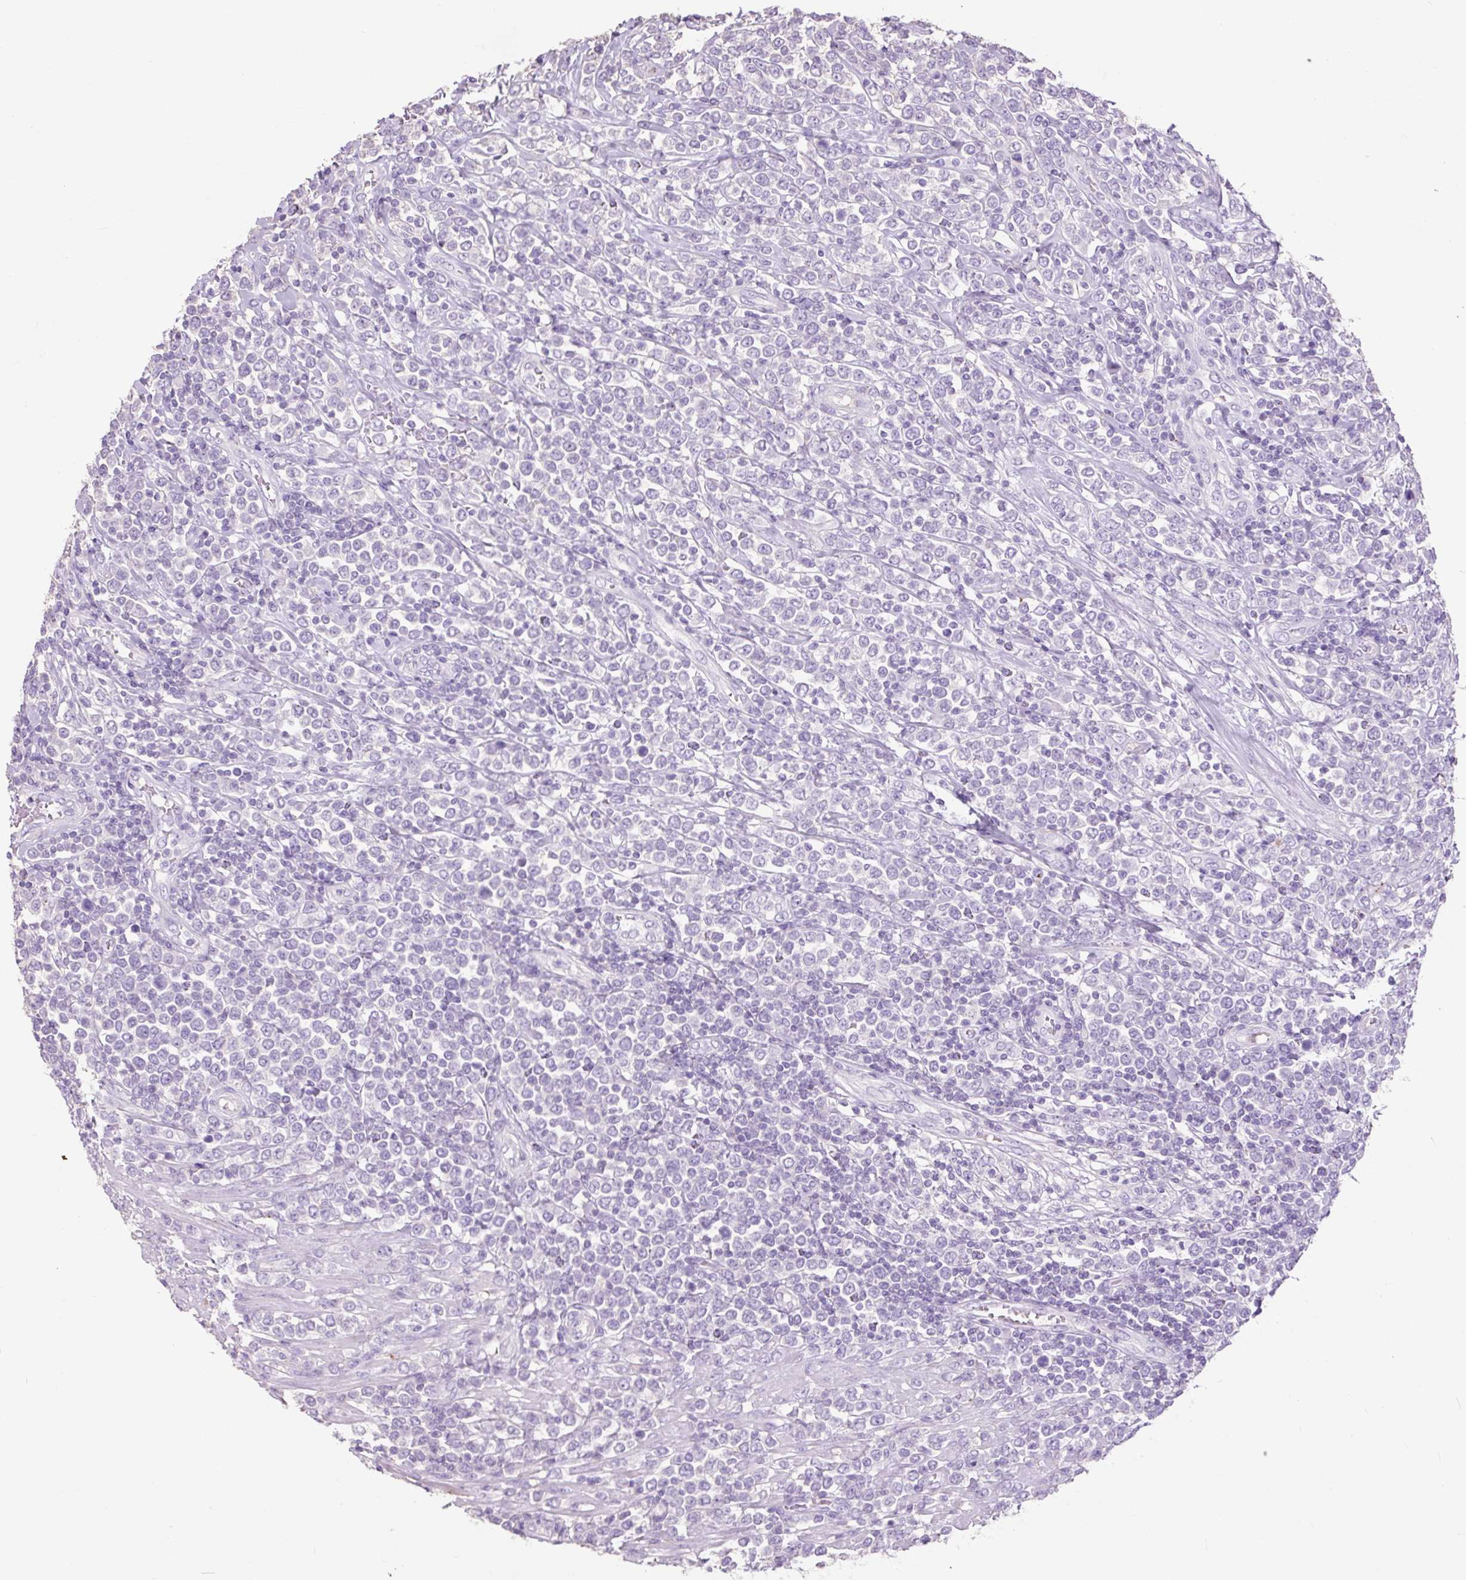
{"staining": {"intensity": "negative", "quantity": "none", "location": "none"}, "tissue": "lymphoma", "cell_type": "Tumor cells", "image_type": "cancer", "snomed": [{"axis": "morphology", "description": "Malignant lymphoma, non-Hodgkin's type, High grade"}, {"axis": "topography", "description": "Soft tissue"}], "caption": "Immunohistochemistry (IHC) histopathology image of lymphoma stained for a protein (brown), which reveals no positivity in tumor cells. (DAB (3,3'-diaminobenzidine) immunohistochemistry, high magnification).", "gene": "OR10A7", "patient": {"sex": "female", "age": 56}}